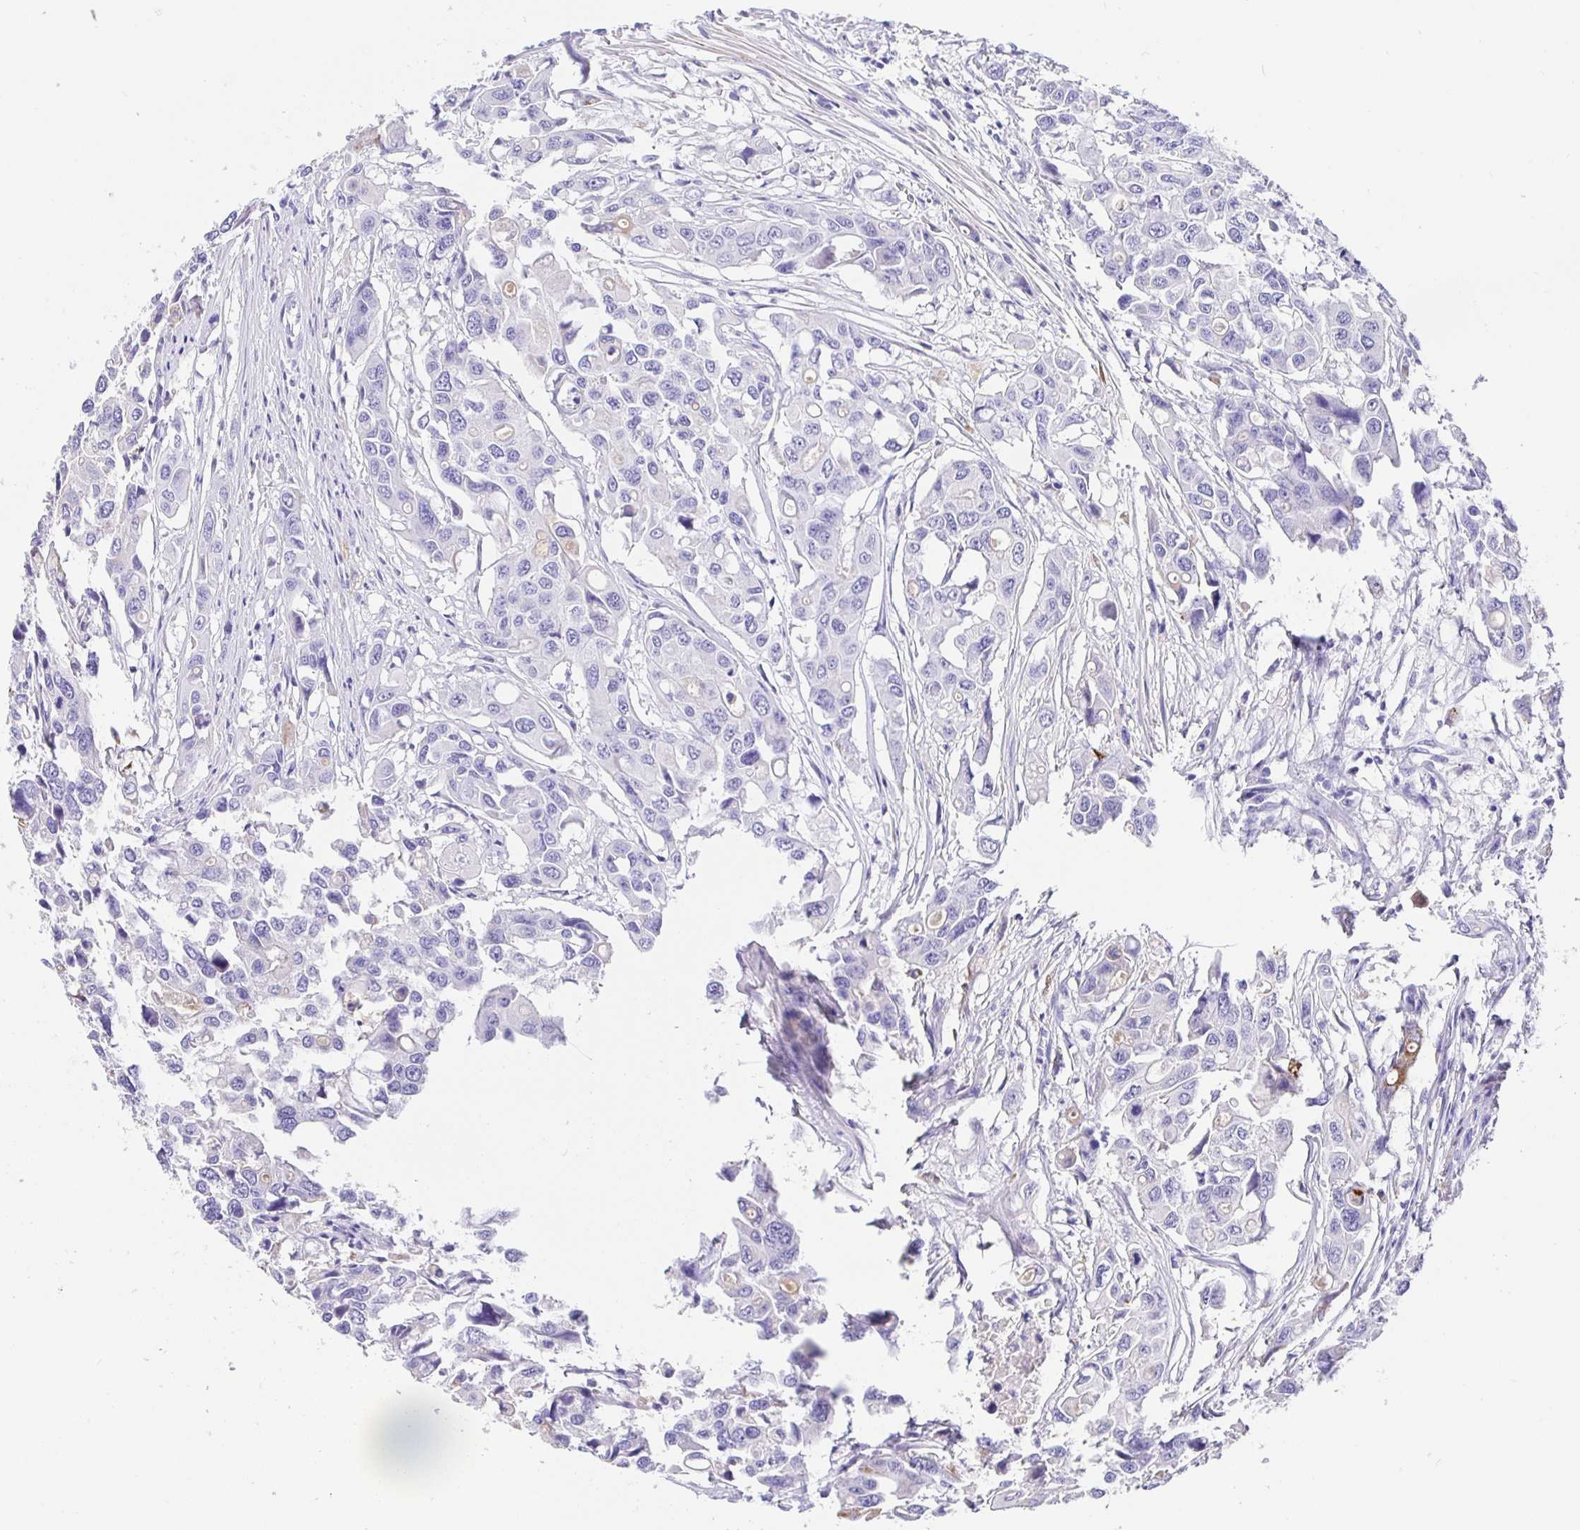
{"staining": {"intensity": "negative", "quantity": "none", "location": "none"}, "tissue": "colorectal cancer", "cell_type": "Tumor cells", "image_type": "cancer", "snomed": [{"axis": "morphology", "description": "Adenocarcinoma, NOS"}, {"axis": "topography", "description": "Colon"}], "caption": "Human adenocarcinoma (colorectal) stained for a protein using immunohistochemistry exhibits no staining in tumor cells.", "gene": "MAOA", "patient": {"sex": "male", "age": 77}}